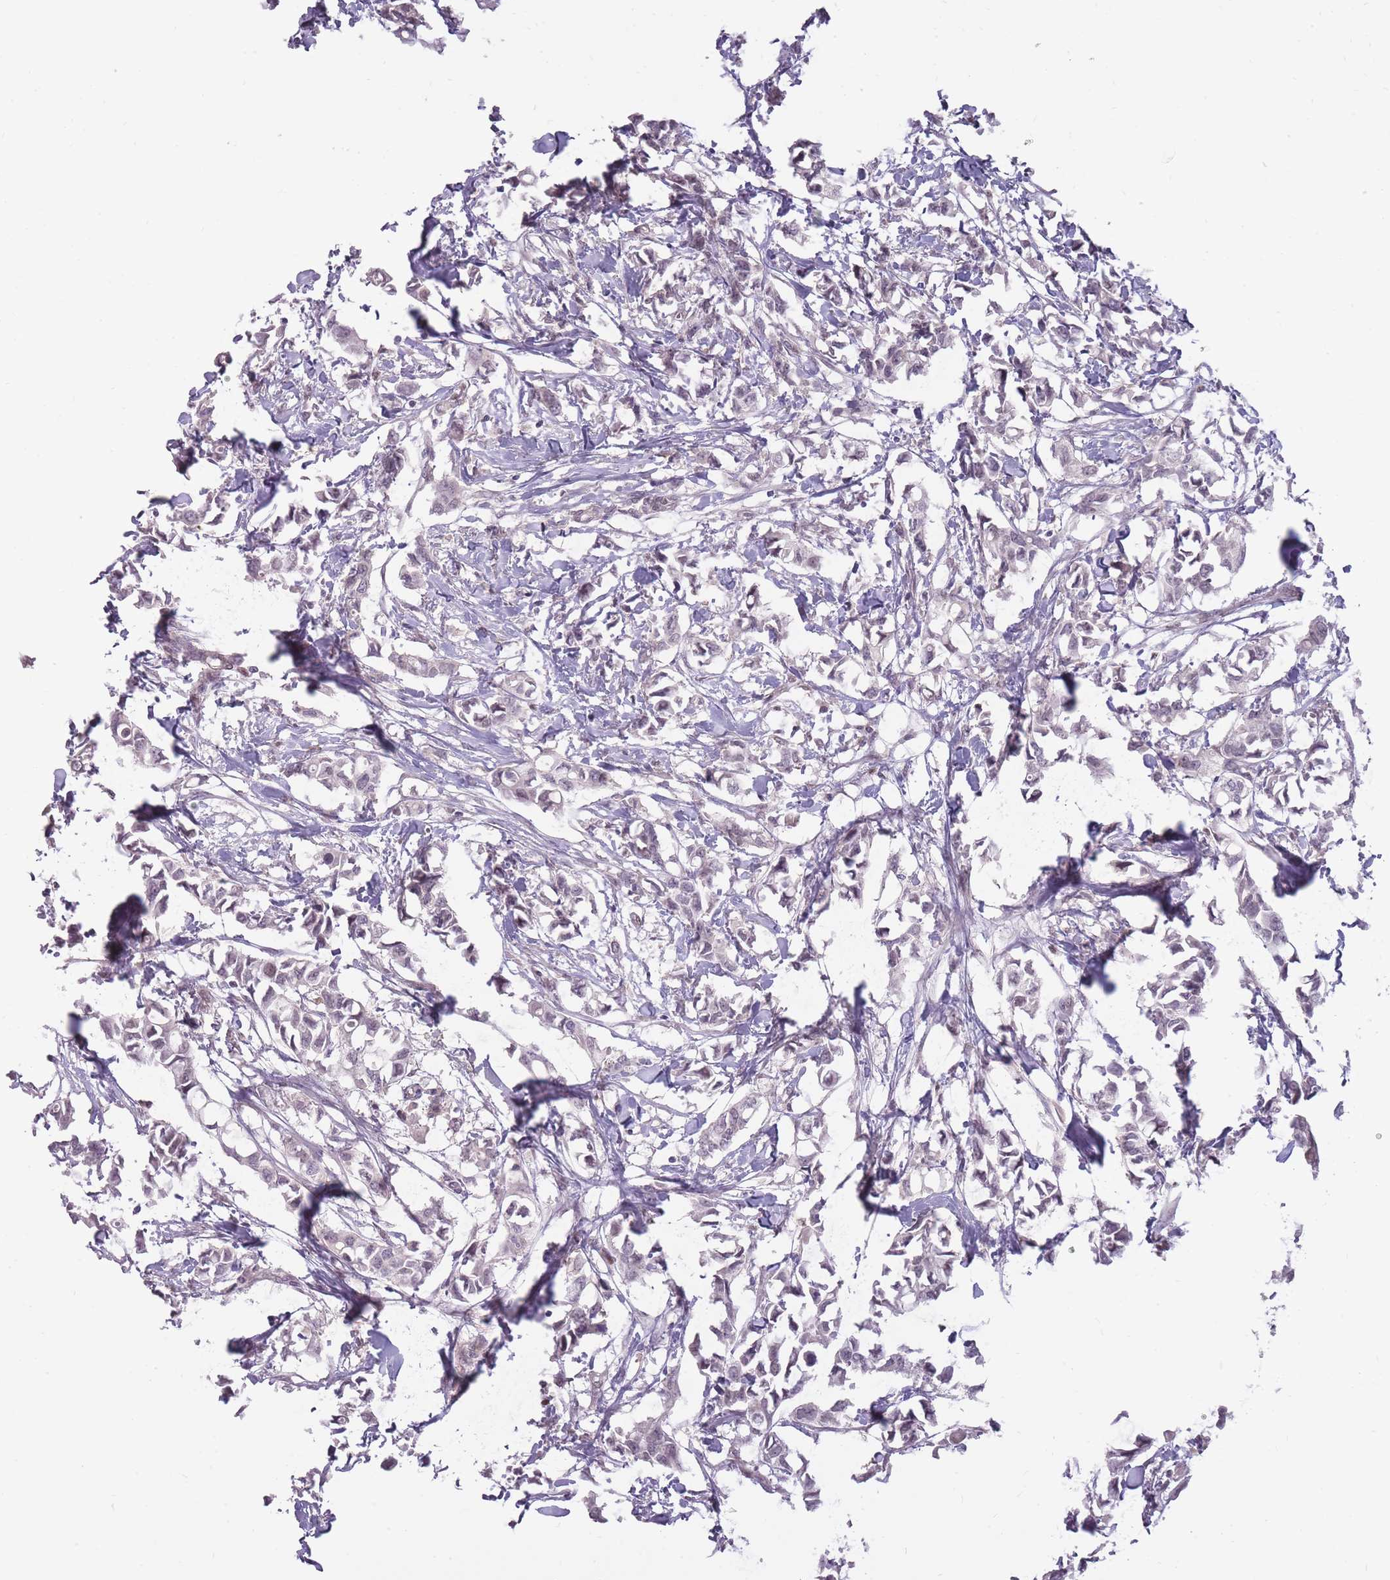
{"staining": {"intensity": "weak", "quantity": "<25%", "location": "nuclear"}, "tissue": "breast cancer", "cell_type": "Tumor cells", "image_type": "cancer", "snomed": [{"axis": "morphology", "description": "Duct carcinoma"}, {"axis": "topography", "description": "Breast"}], "caption": "Tumor cells are negative for brown protein staining in breast cancer (invasive ductal carcinoma).", "gene": "POMZP3", "patient": {"sex": "female", "age": 41}}